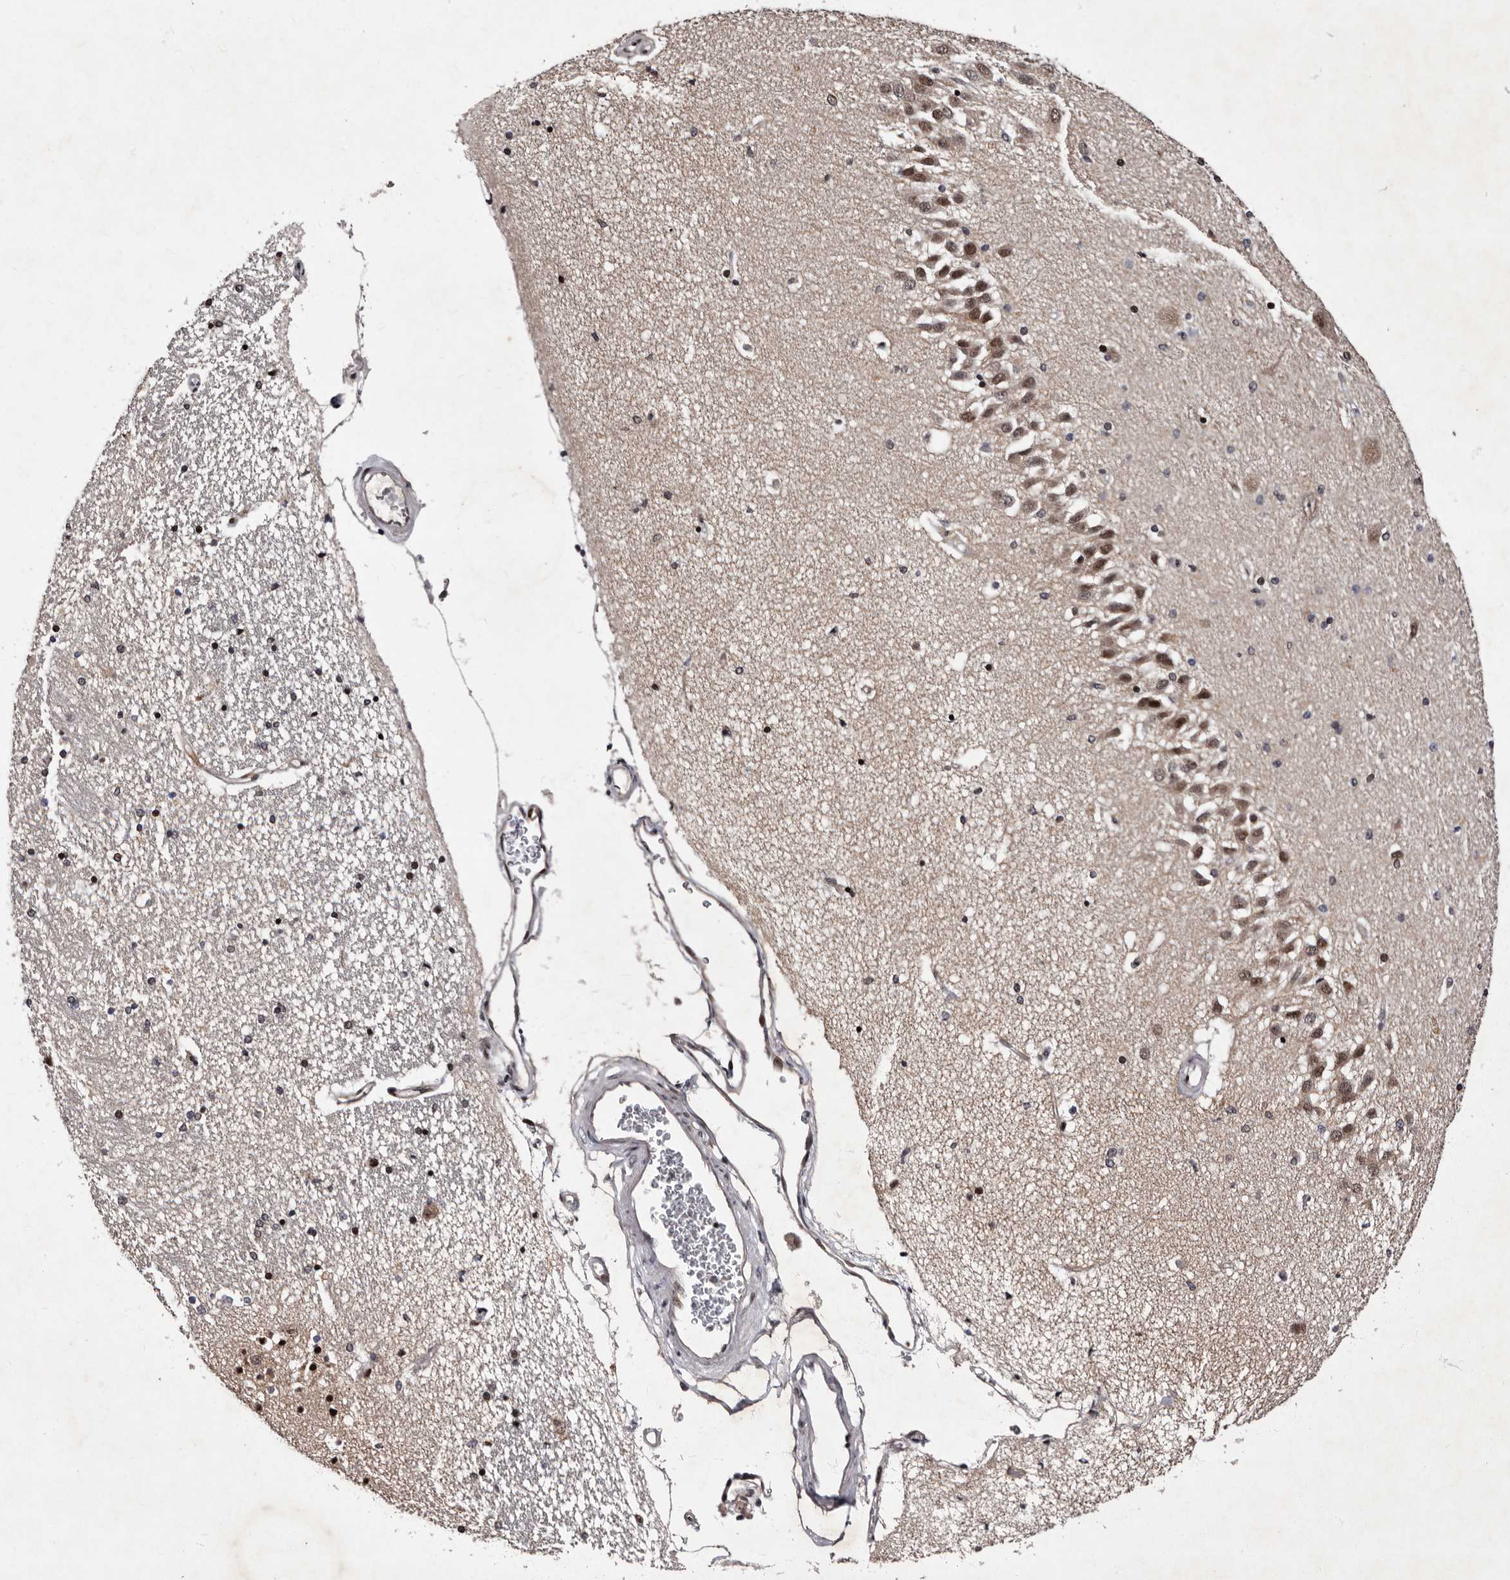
{"staining": {"intensity": "moderate", "quantity": "<25%", "location": "cytoplasmic/membranous,nuclear"}, "tissue": "hippocampus", "cell_type": "Glial cells", "image_type": "normal", "snomed": [{"axis": "morphology", "description": "Normal tissue, NOS"}, {"axis": "topography", "description": "Hippocampus"}], "caption": "Immunohistochemical staining of benign hippocampus shows low levels of moderate cytoplasmic/membranous,nuclear expression in approximately <25% of glial cells. (DAB IHC, brown staining for protein, blue staining for nuclei).", "gene": "TNKS", "patient": {"sex": "female", "age": 54}}